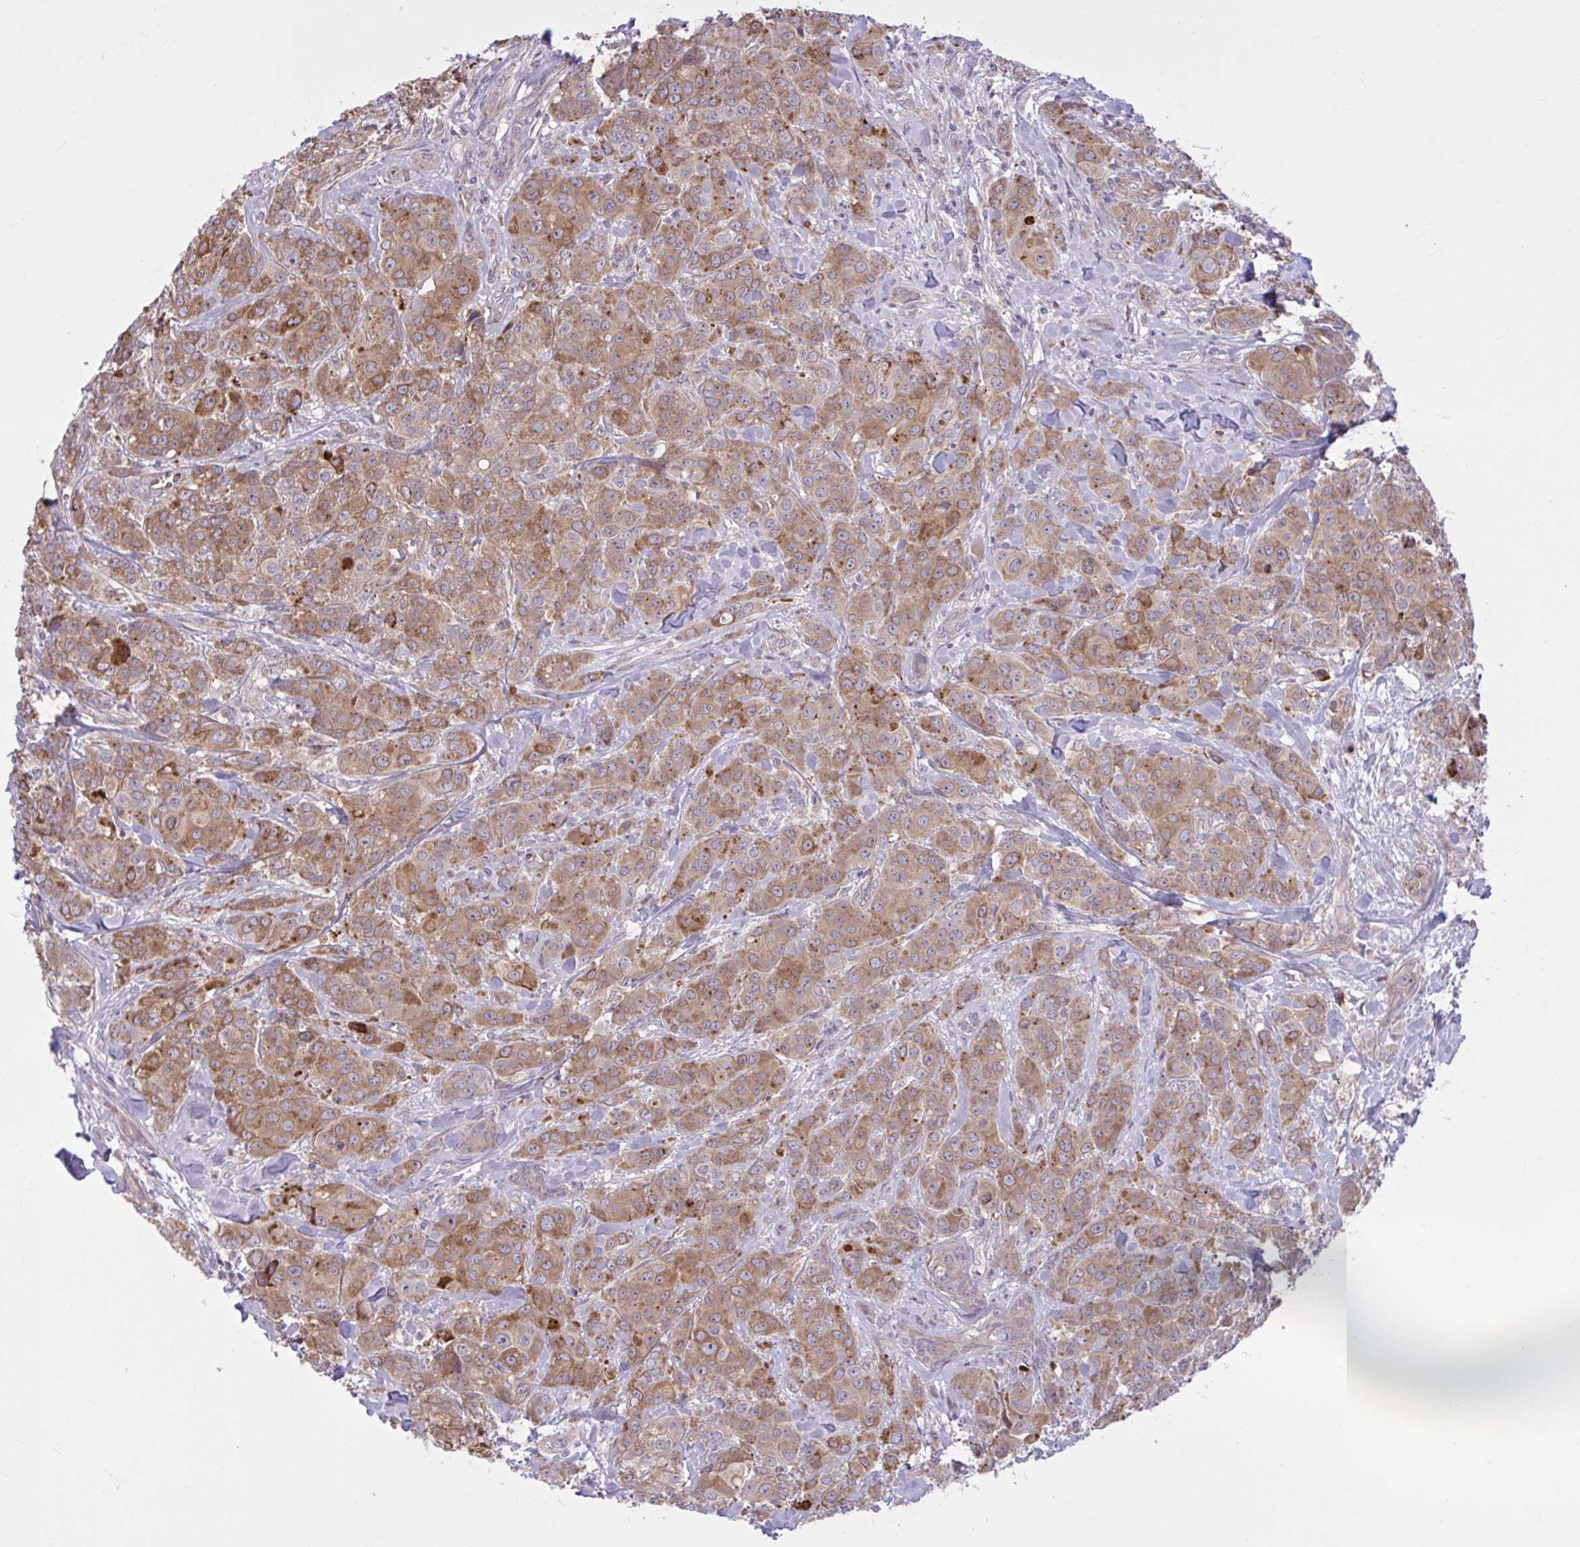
{"staining": {"intensity": "moderate", "quantity": ">75%", "location": "cytoplasmic/membranous"}, "tissue": "breast cancer", "cell_type": "Tumor cells", "image_type": "cancer", "snomed": [{"axis": "morphology", "description": "Normal tissue, NOS"}, {"axis": "morphology", "description": "Duct carcinoma"}, {"axis": "topography", "description": "Breast"}], "caption": "High-power microscopy captured an immunohistochemistry histopathology image of breast cancer (intraductal carcinoma), revealing moderate cytoplasmic/membranous positivity in approximately >75% of tumor cells.", "gene": "SNF8", "patient": {"sex": "female", "age": 43}}